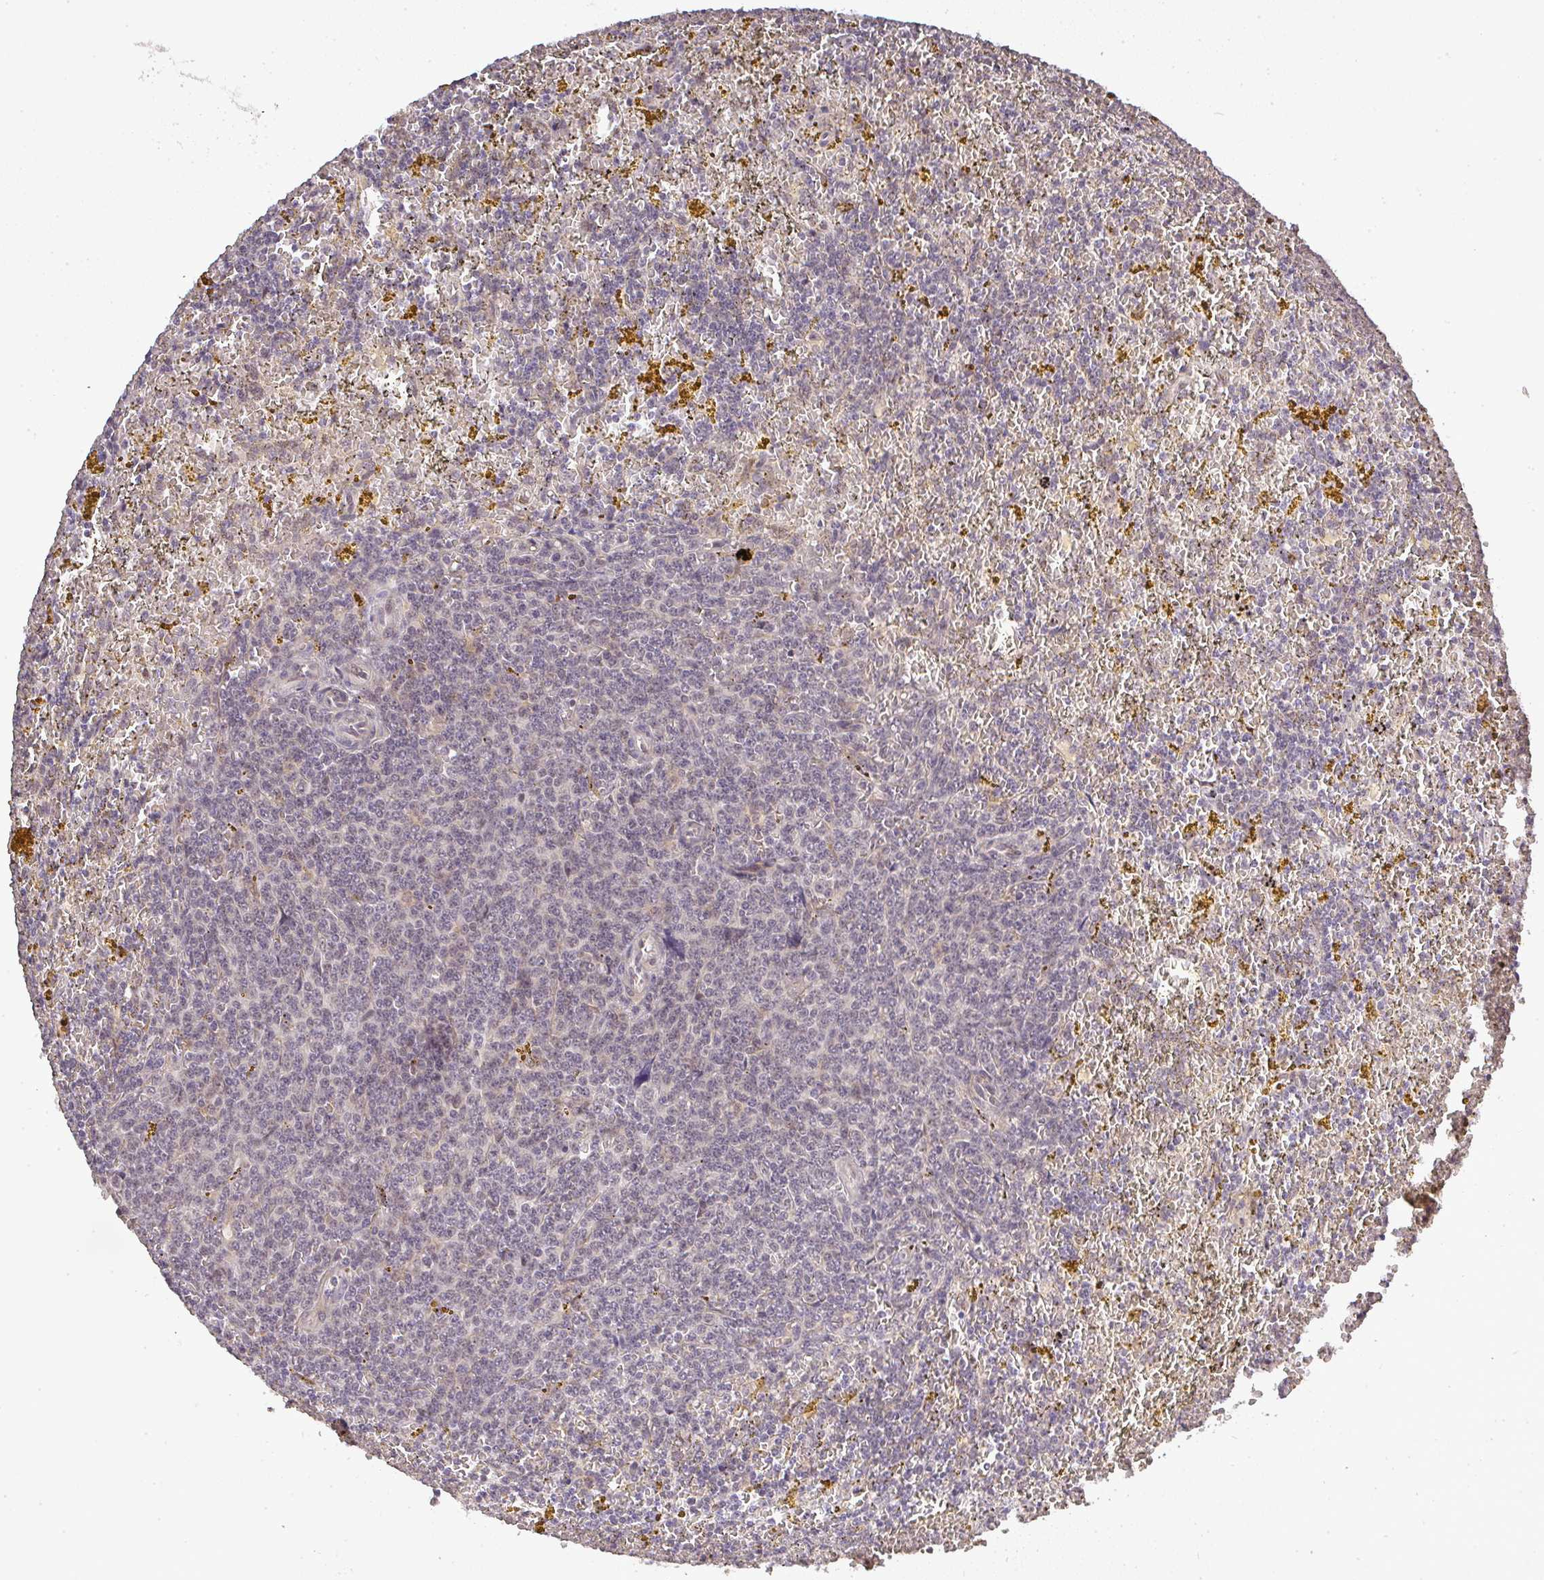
{"staining": {"intensity": "negative", "quantity": "none", "location": "none"}, "tissue": "lymphoma", "cell_type": "Tumor cells", "image_type": "cancer", "snomed": [{"axis": "morphology", "description": "Malignant lymphoma, non-Hodgkin's type, Low grade"}, {"axis": "topography", "description": "Spleen"}, {"axis": "topography", "description": "Lymph node"}], "caption": "Immunohistochemistry of lymphoma reveals no expression in tumor cells.", "gene": "FAM153A", "patient": {"sex": "female", "age": 66}}